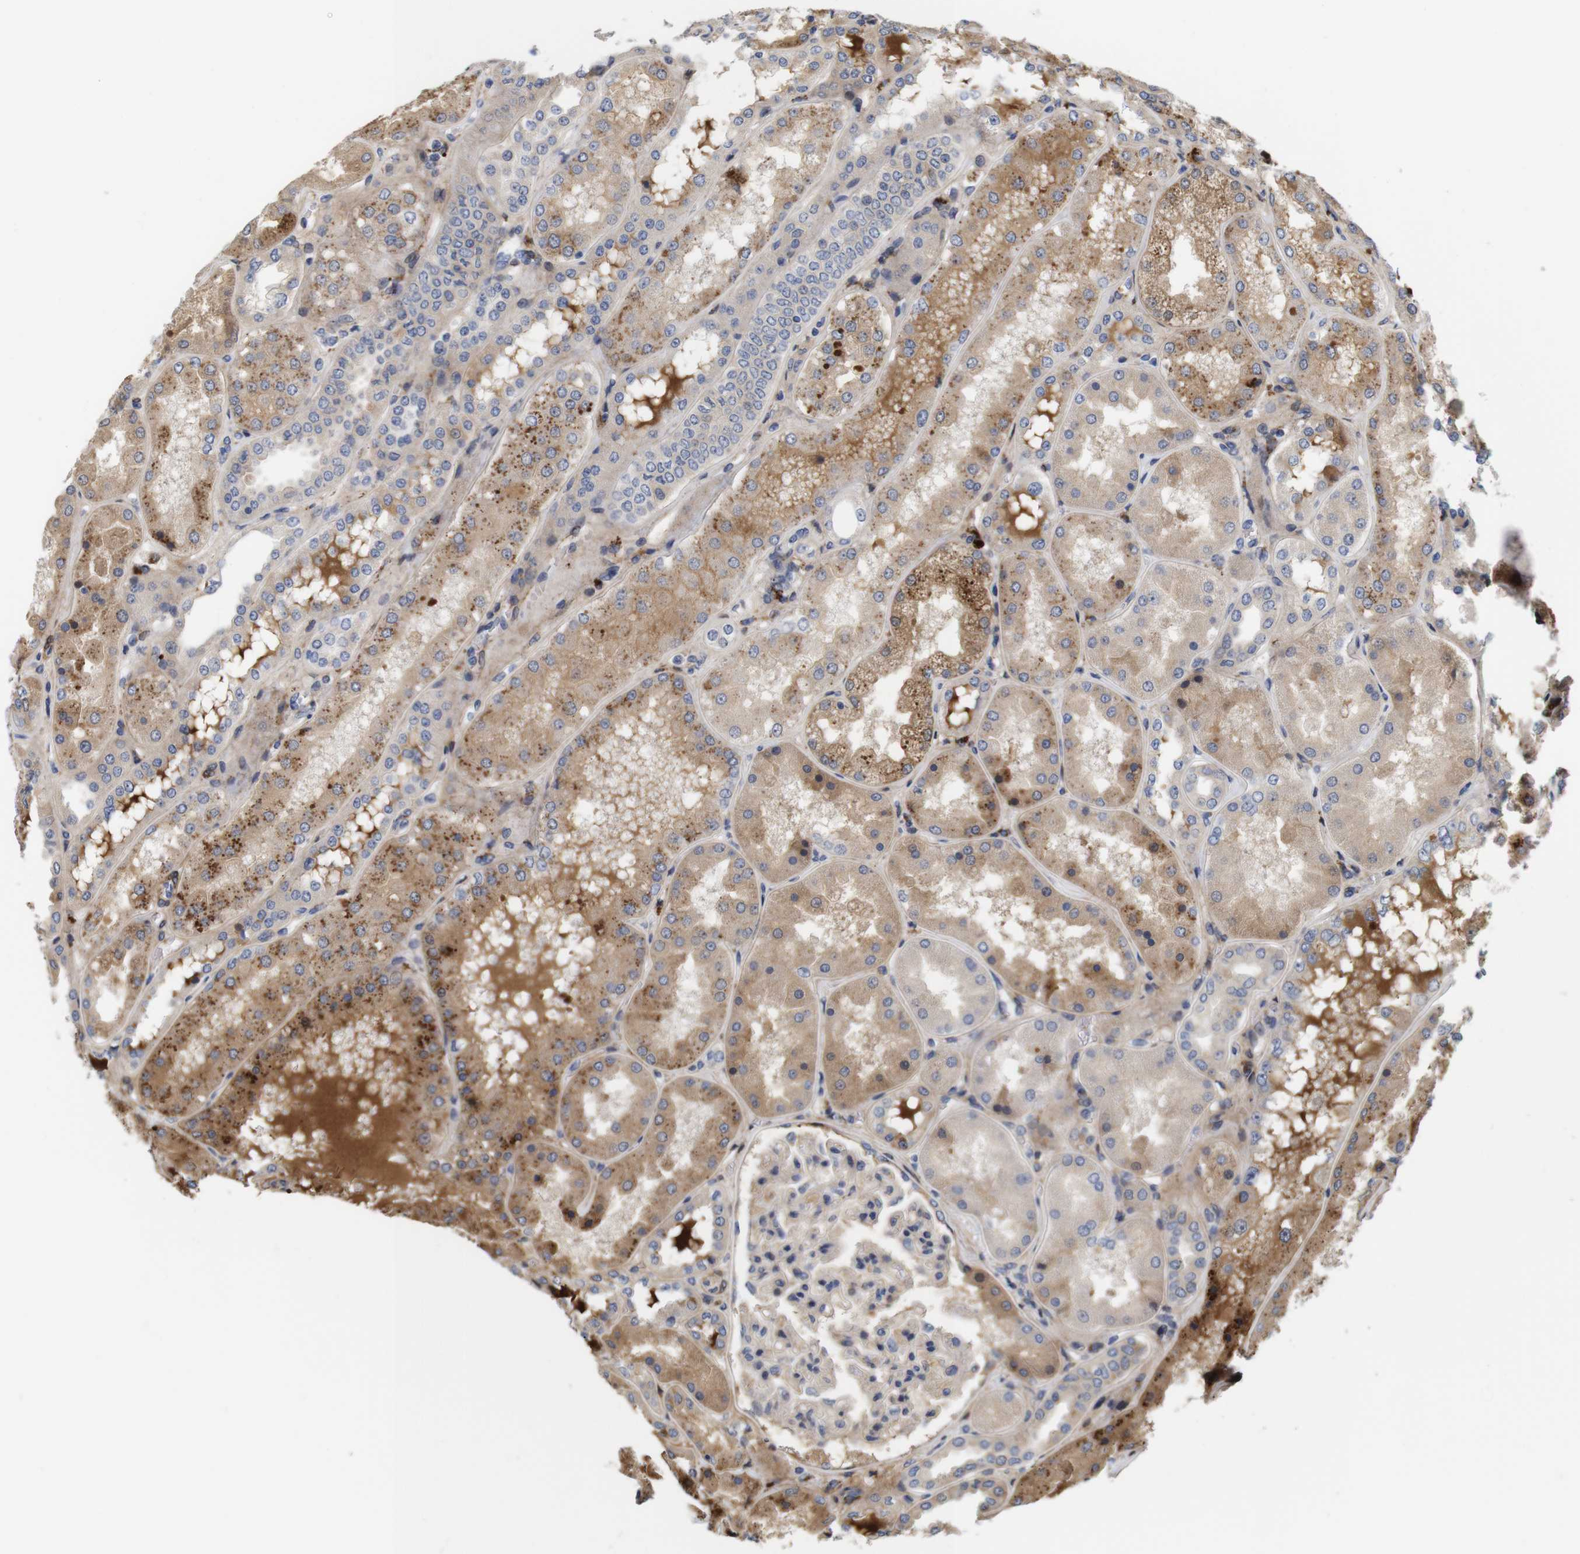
{"staining": {"intensity": "weak", "quantity": "<25%", "location": "cytoplasmic/membranous"}, "tissue": "kidney", "cell_type": "Cells in glomeruli", "image_type": "normal", "snomed": [{"axis": "morphology", "description": "Normal tissue, NOS"}, {"axis": "topography", "description": "Kidney"}], "caption": "A micrograph of kidney stained for a protein reveals no brown staining in cells in glomeruli. The staining is performed using DAB brown chromogen with nuclei counter-stained in using hematoxylin.", "gene": "SPRY3", "patient": {"sex": "female", "age": 56}}